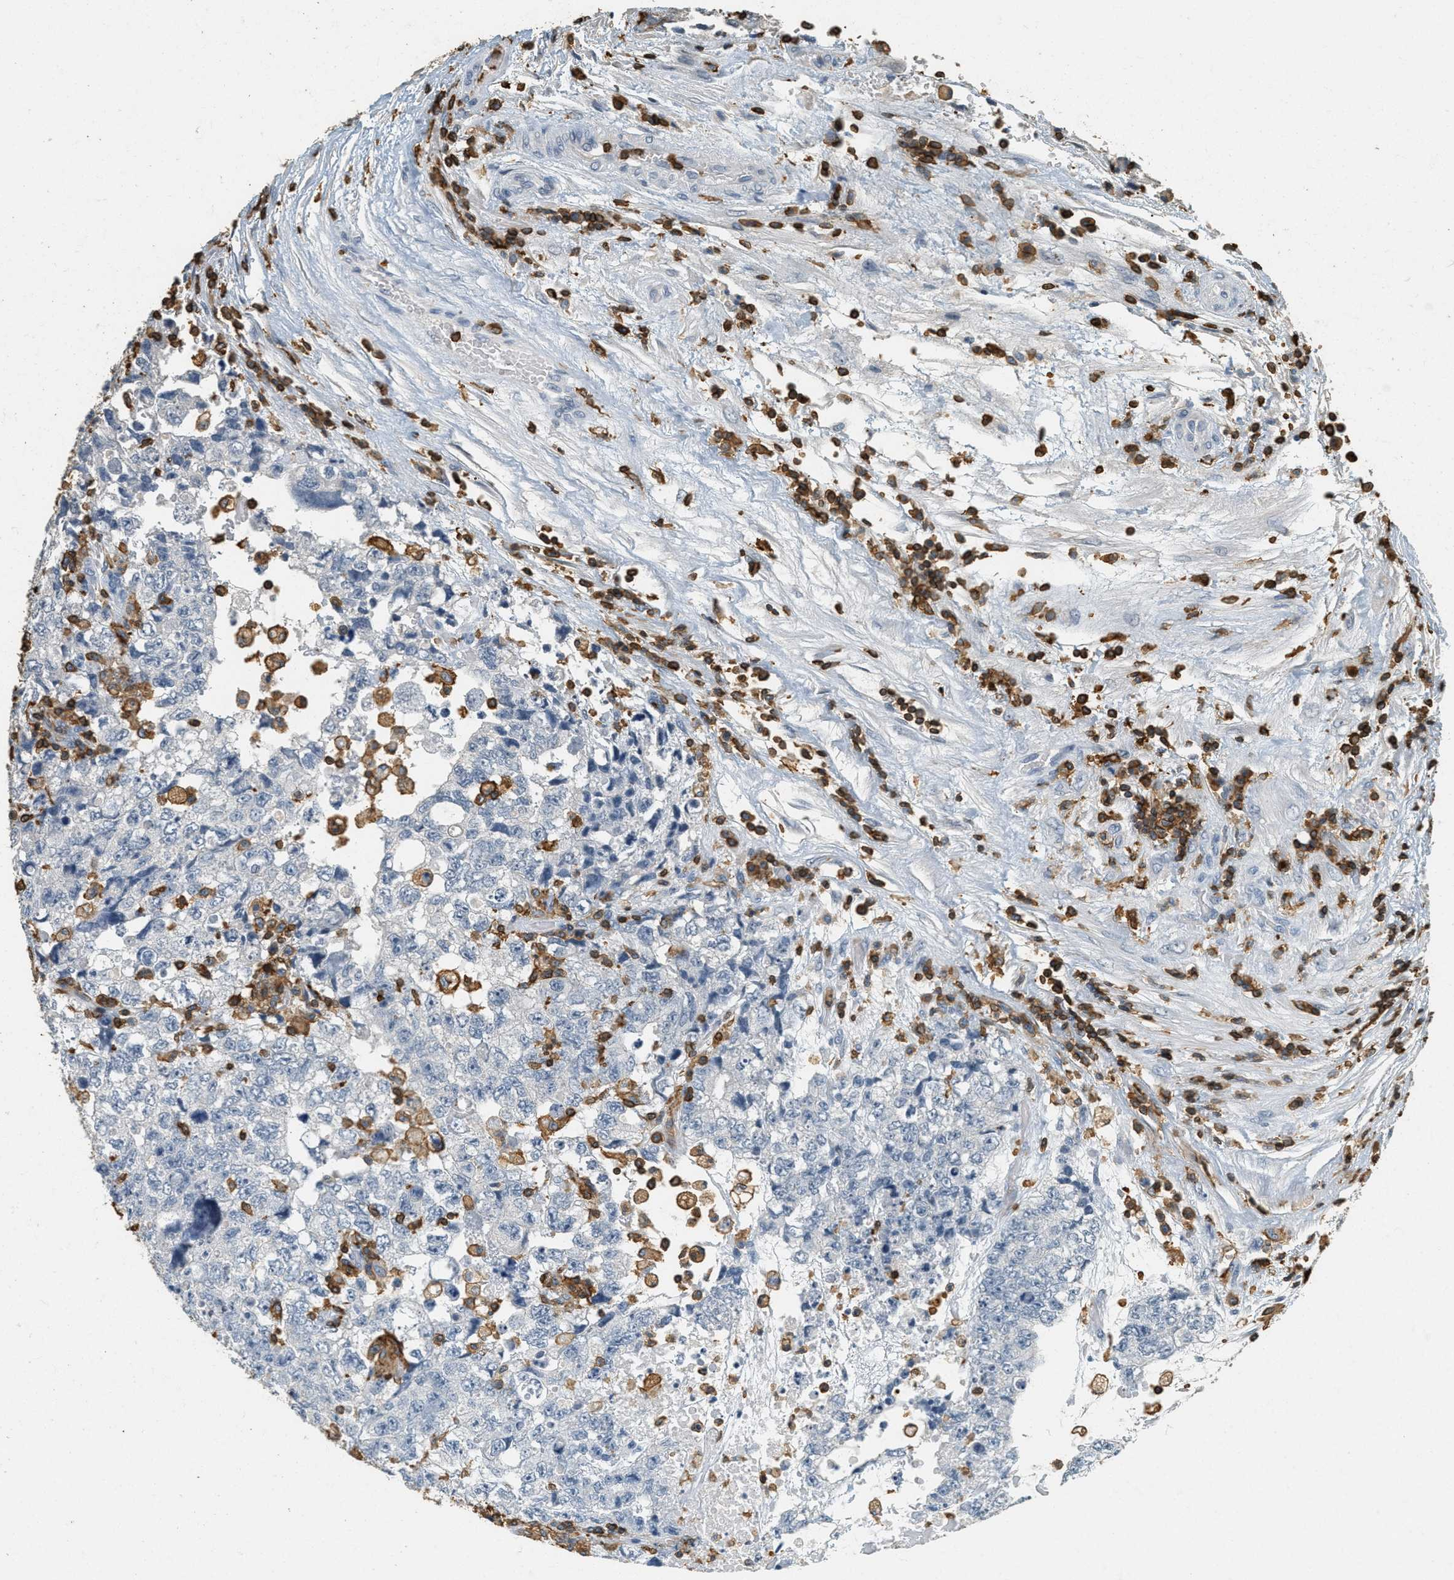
{"staining": {"intensity": "negative", "quantity": "none", "location": "none"}, "tissue": "testis cancer", "cell_type": "Tumor cells", "image_type": "cancer", "snomed": [{"axis": "morphology", "description": "Carcinoma, Embryonal, NOS"}, {"axis": "topography", "description": "Testis"}], "caption": "Testis embryonal carcinoma stained for a protein using immunohistochemistry shows no expression tumor cells.", "gene": "LSP1", "patient": {"sex": "male", "age": 36}}